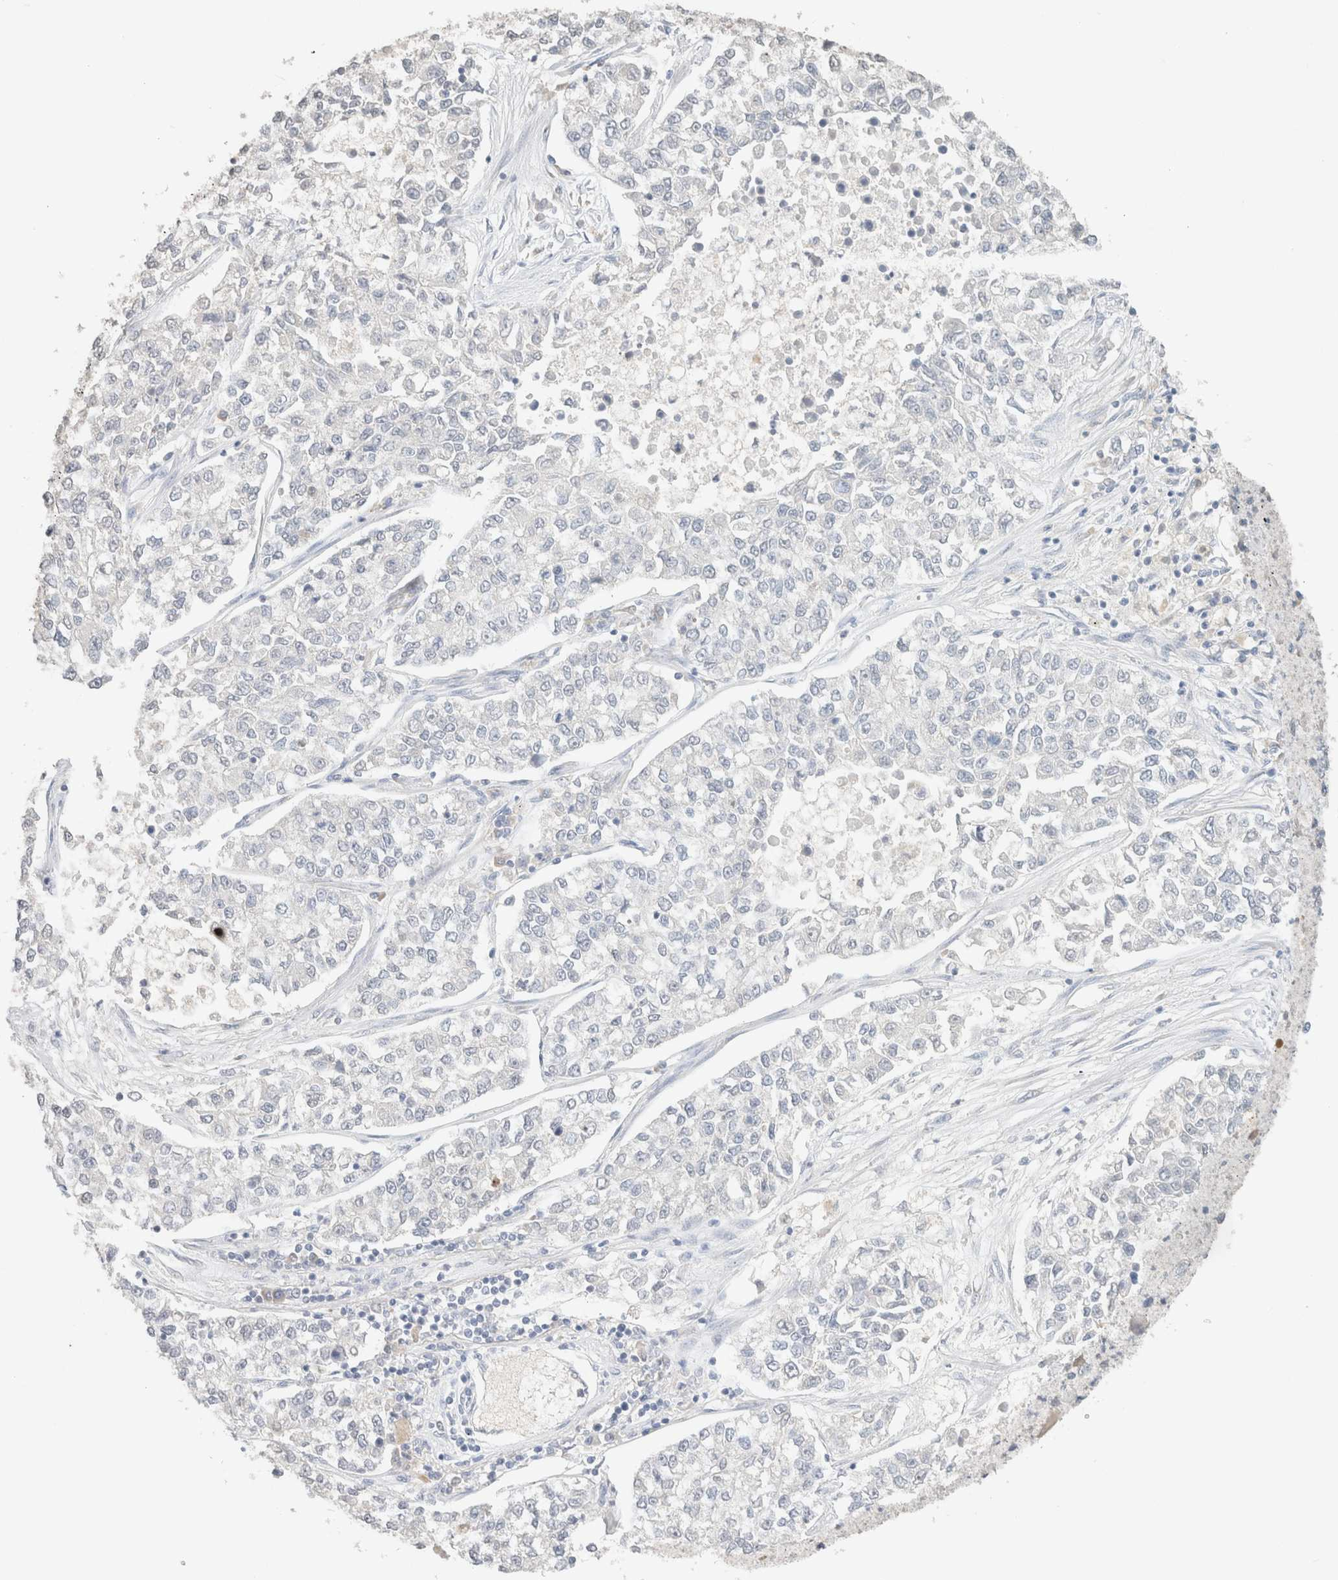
{"staining": {"intensity": "negative", "quantity": "none", "location": "none"}, "tissue": "lung cancer", "cell_type": "Tumor cells", "image_type": "cancer", "snomed": [{"axis": "morphology", "description": "Adenocarcinoma, NOS"}, {"axis": "topography", "description": "Lung"}], "caption": "An immunohistochemistry (IHC) image of lung cancer (adenocarcinoma) is shown. There is no staining in tumor cells of lung cancer (adenocarcinoma).", "gene": "CPA1", "patient": {"sex": "male", "age": 49}}